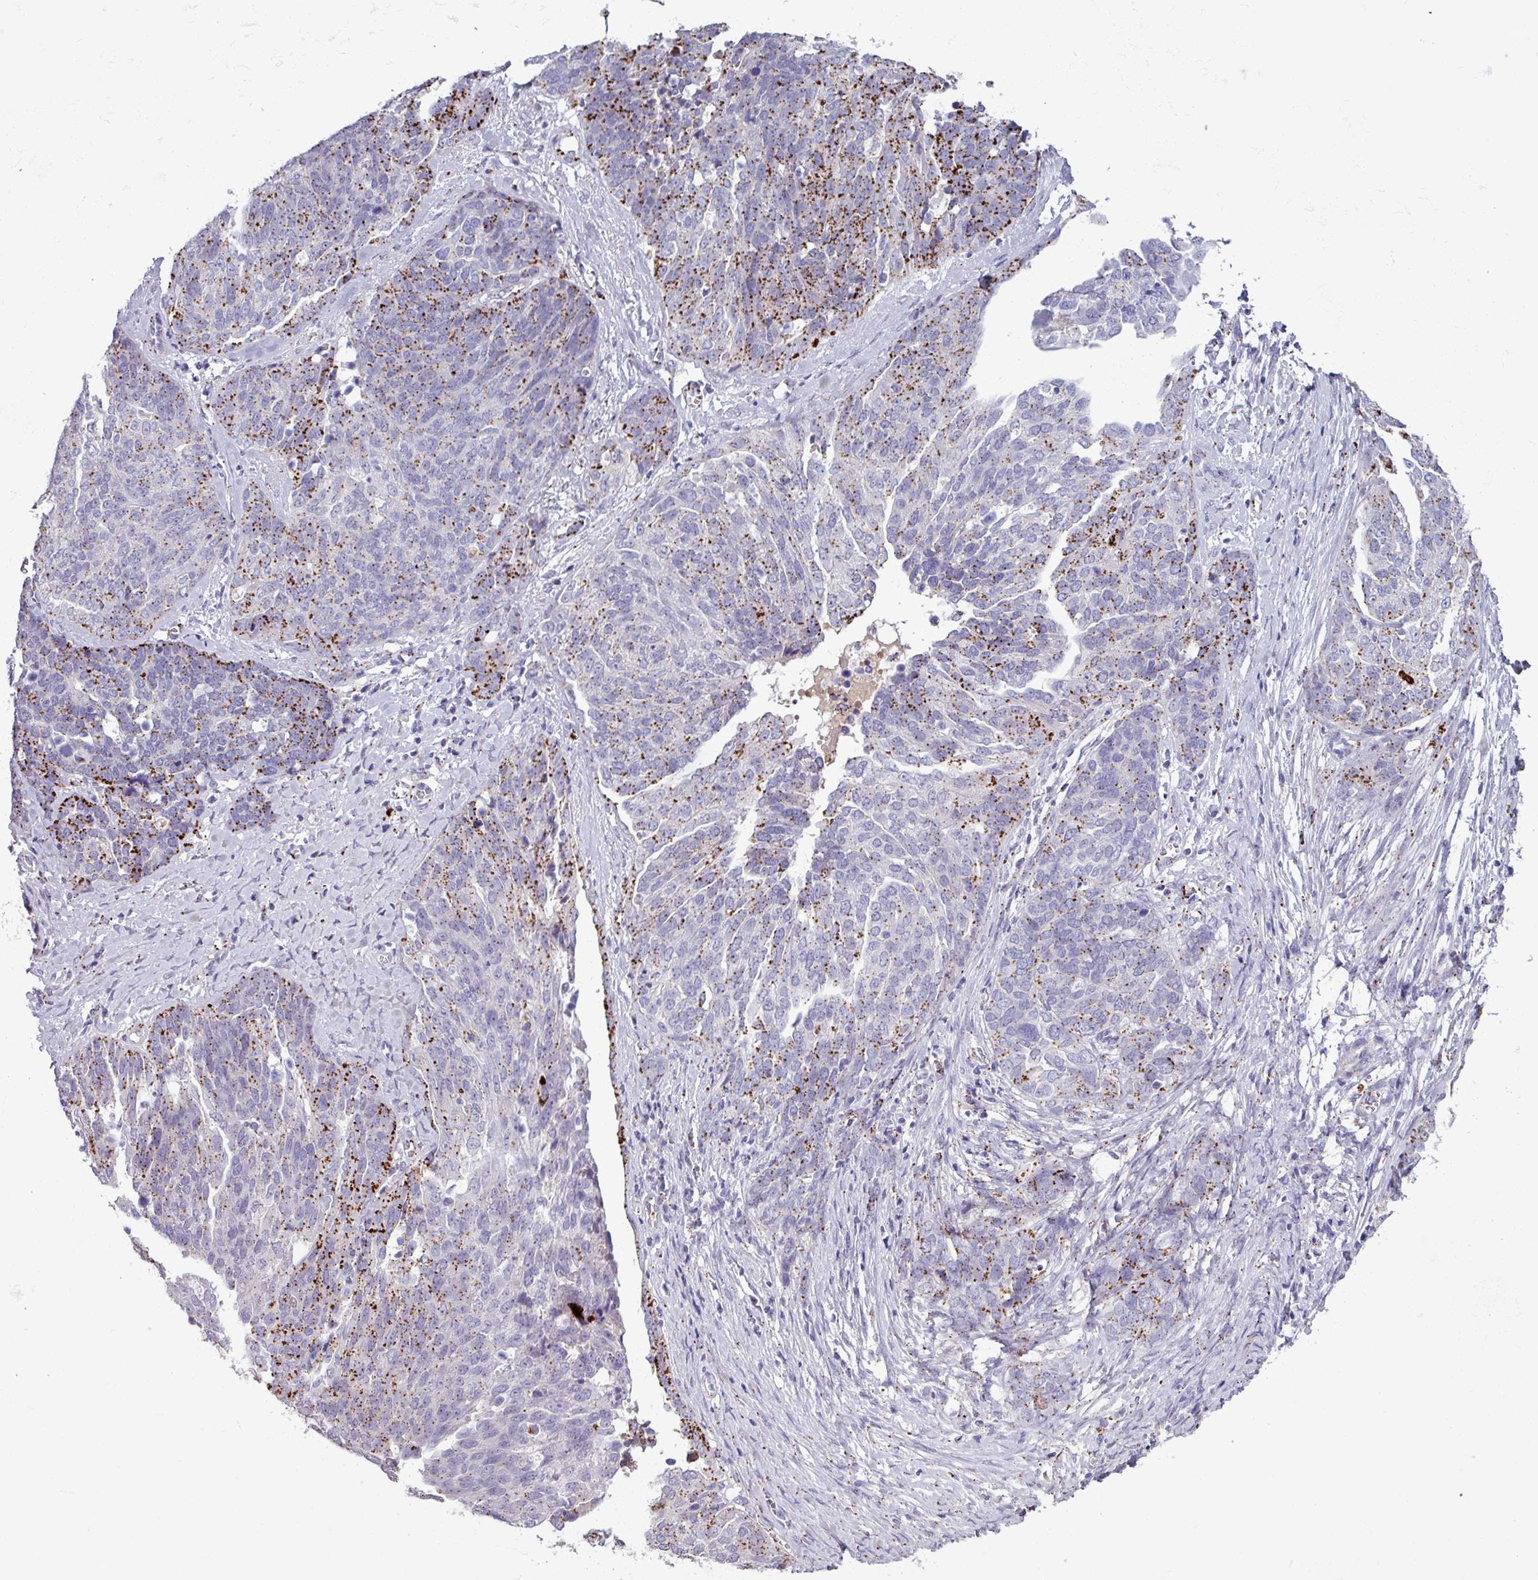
{"staining": {"intensity": "strong", "quantity": "25%-75%", "location": "cytoplasmic/membranous"}, "tissue": "ovarian cancer", "cell_type": "Tumor cells", "image_type": "cancer", "snomed": [{"axis": "morphology", "description": "Cystadenocarcinoma, serous, NOS"}, {"axis": "topography", "description": "Ovary"}], "caption": "About 25%-75% of tumor cells in ovarian cancer reveal strong cytoplasmic/membranous protein positivity as visualized by brown immunohistochemical staining.", "gene": "PLIN2", "patient": {"sex": "female", "age": 44}}